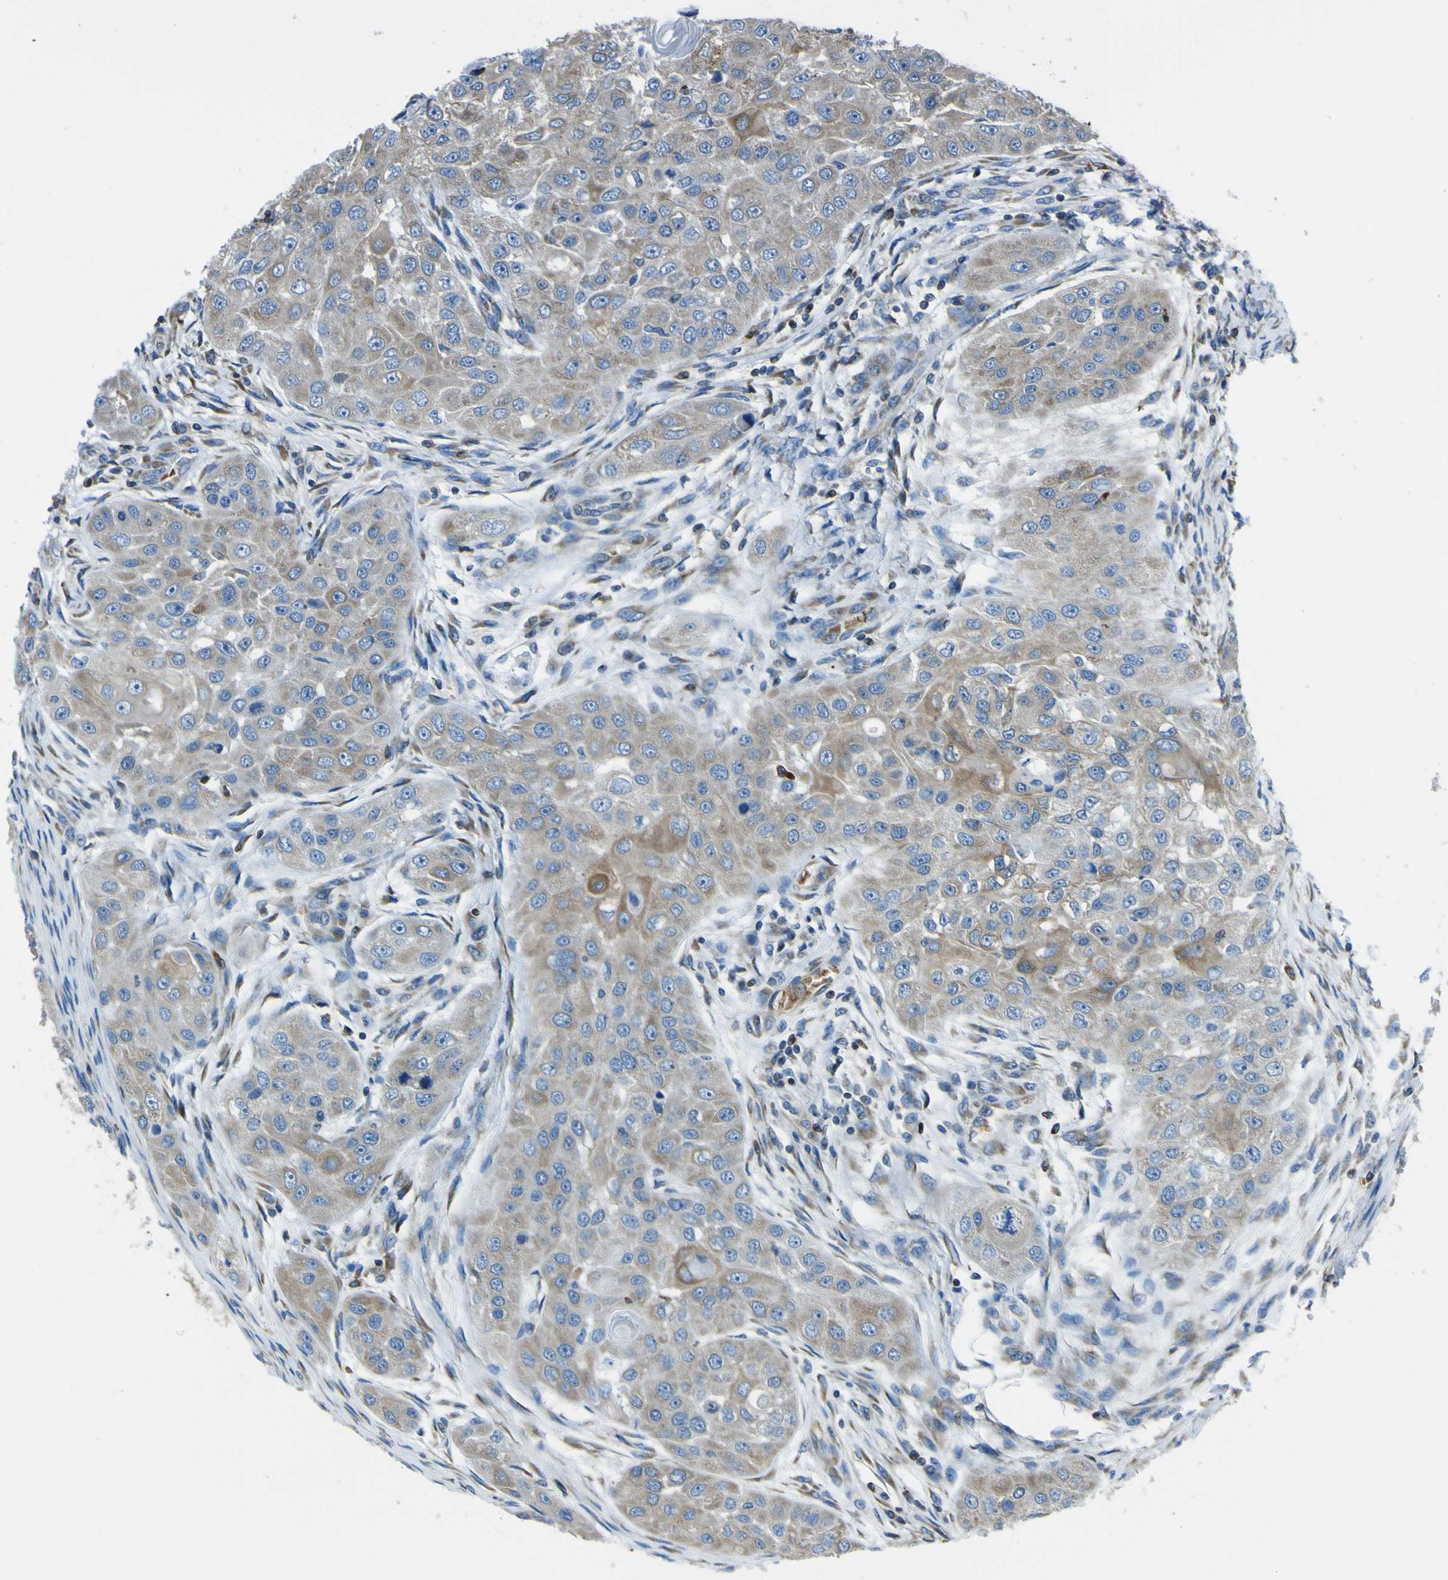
{"staining": {"intensity": "weak", "quantity": ">75%", "location": "cytoplasmic/membranous"}, "tissue": "head and neck cancer", "cell_type": "Tumor cells", "image_type": "cancer", "snomed": [{"axis": "morphology", "description": "Normal tissue, NOS"}, {"axis": "morphology", "description": "Squamous cell carcinoma, NOS"}, {"axis": "topography", "description": "Skeletal muscle"}, {"axis": "topography", "description": "Head-Neck"}], "caption": "Immunohistochemical staining of human head and neck cancer (squamous cell carcinoma) demonstrates weak cytoplasmic/membranous protein staining in about >75% of tumor cells. The staining was performed using DAB to visualize the protein expression in brown, while the nuclei were stained in blue with hematoxylin (Magnification: 20x).", "gene": "STIM1", "patient": {"sex": "male", "age": 51}}